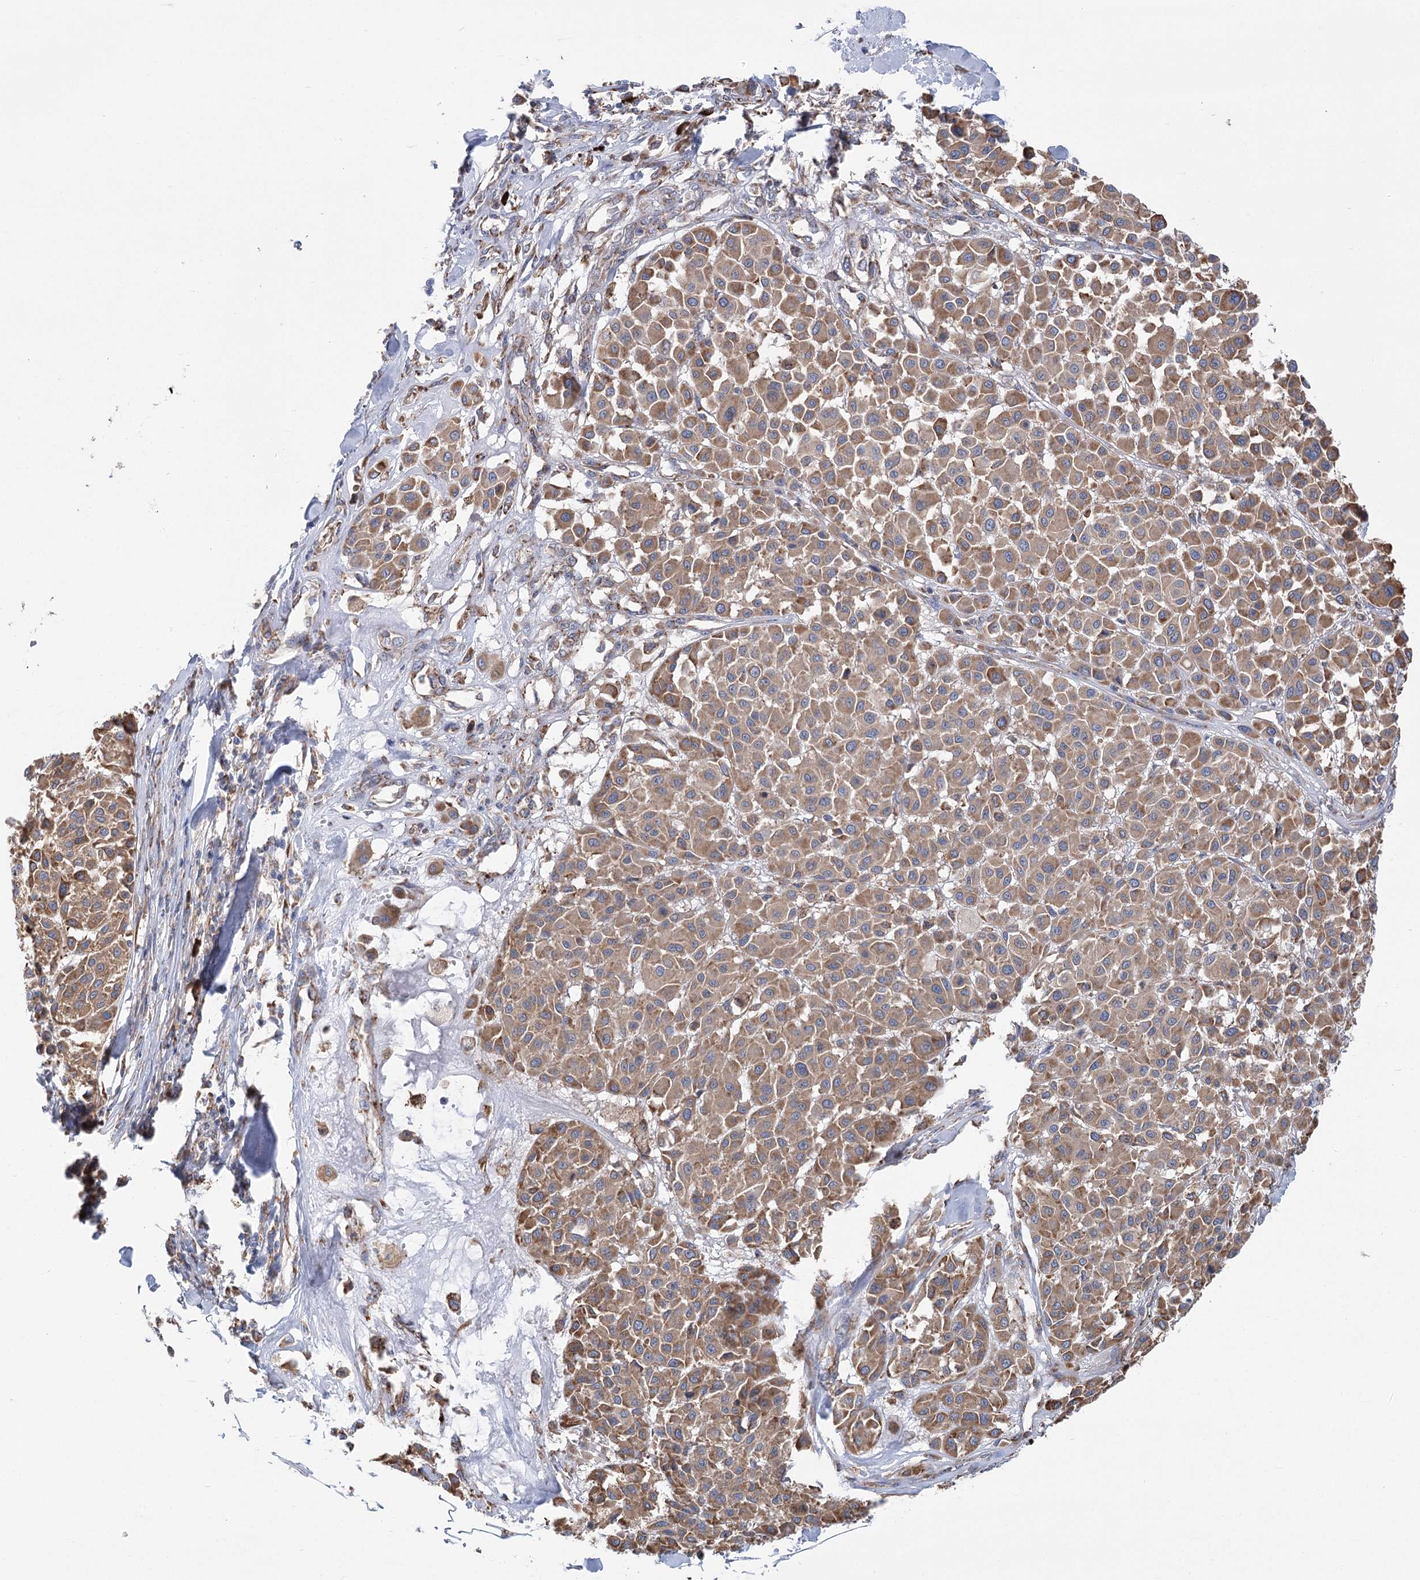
{"staining": {"intensity": "moderate", "quantity": ">75%", "location": "cytoplasmic/membranous"}, "tissue": "melanoma", "cell_type": "Tumor cells", "image_type": "cancer", "snomed": [{"axis": "morphology", "description": "Malignant melanoma, Metastatic site"}, {"axis": "topography", "description": "Soft tissue"}], "caption": "Immunohistochemical staining of human malignant melanoma (metastatic site) reveals moderate cytoplasmic/membranous protein expression in about >75% of tumor cells.", "gene": "METTL24", "patient": {"sex": "male", "age": 41}}